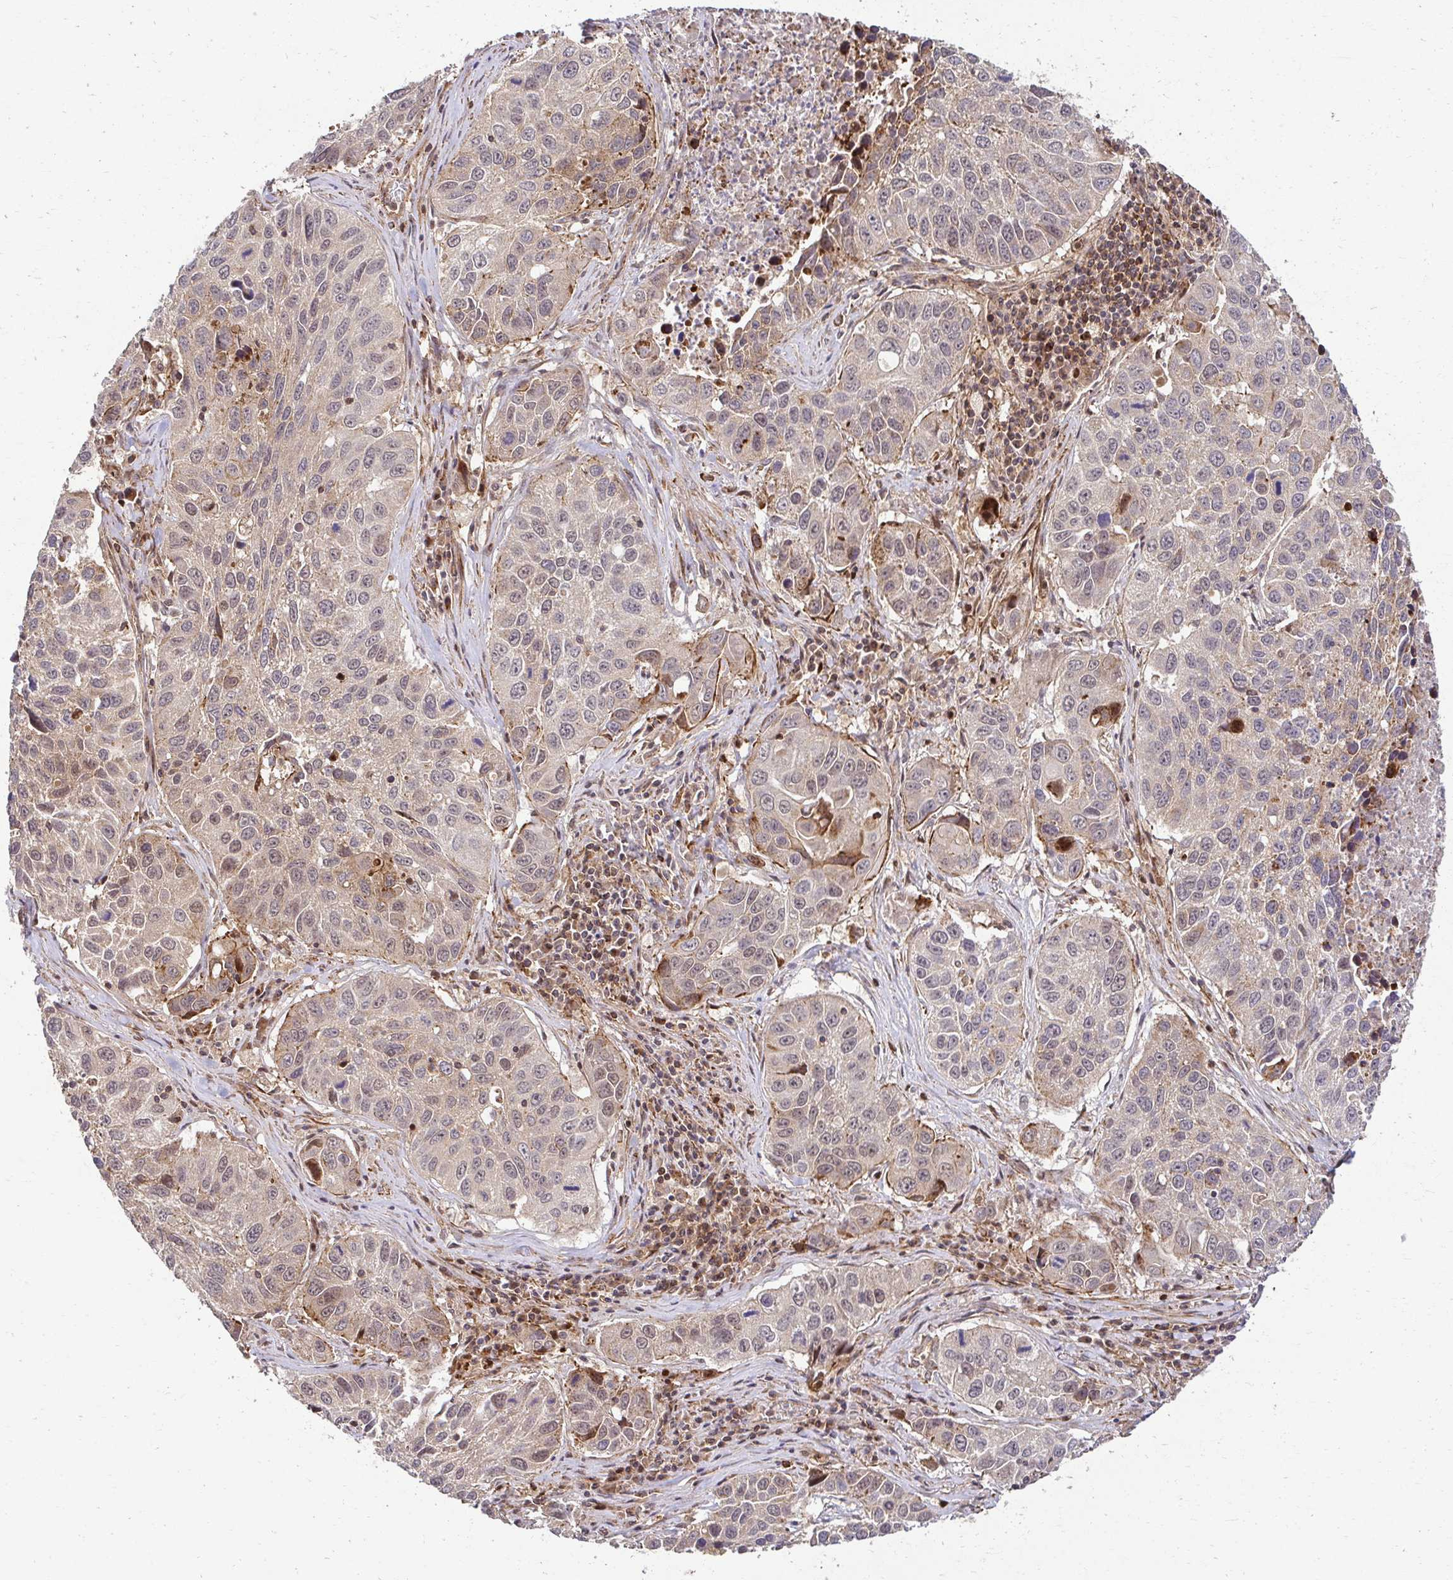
{"staining": {"intensity": "moderate", "quantity": "<25%", "location": "cytoplasmic/membranous,nuclear"}, "tissue": "lung cancer", "cell_type": "Tumor cells", "image_type": "cancer", "snomed": [{"axis": "morphology", "description": "Squamous cell carcinoma, NOS"}, {"axis": "topography", "description": "Lung"}], "caption": "Immunohistochemistry (IHC) (DAB (3,3'-diaminobenzidine)) staining of human lung cancer shows moderate cytoplasmic/membranous and nuclear protein staining in approximately <25% of tumor cells.", "gene": "PSMA4", "patient": {"sex": "female", "age": 61}}